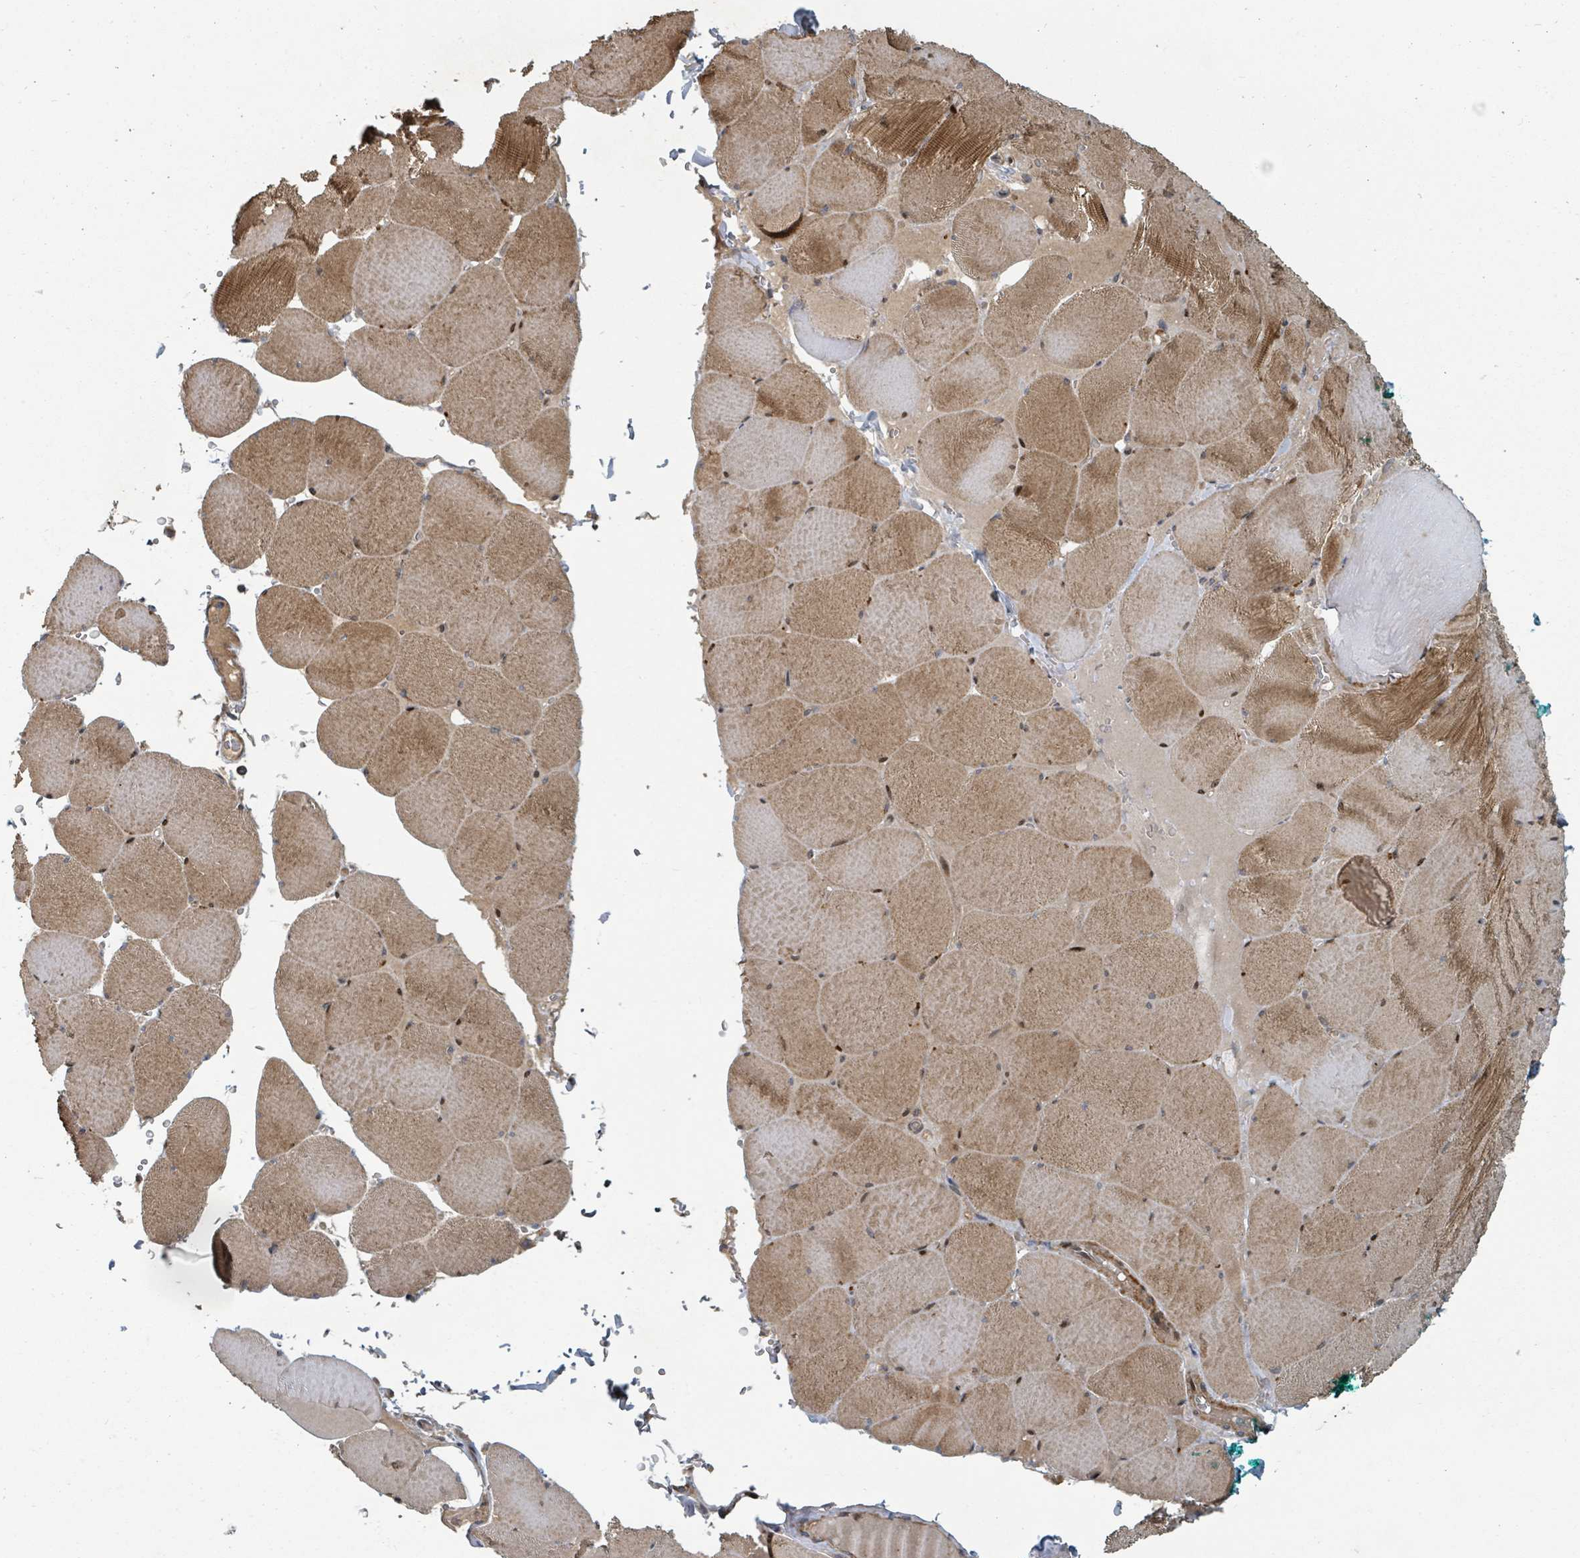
{"staining": {"intensity": "strong", "quantity": "25%-75%", "location": "cytoplasmic/membranous"}, "tissue": "skeletal muscle", "cell_type": "Myocytes", "image_type": "normal", "snomed": [{"axis": "morphology", "description": "Normal tissue, NOS"}, {"axis": "topography", "description": "Skeletal muscle"}, {"axis": "topography", "description": "Head-Neck"}], "caption": "This micrograph exhibits immunohistochemistry staining of benign human skeletal muscle, with high strong cytoplasmic/membranous staining in about 25%-75% of myocytes.", "gene": "DPM1", "patient": {"sex": "male", "age": 66}}